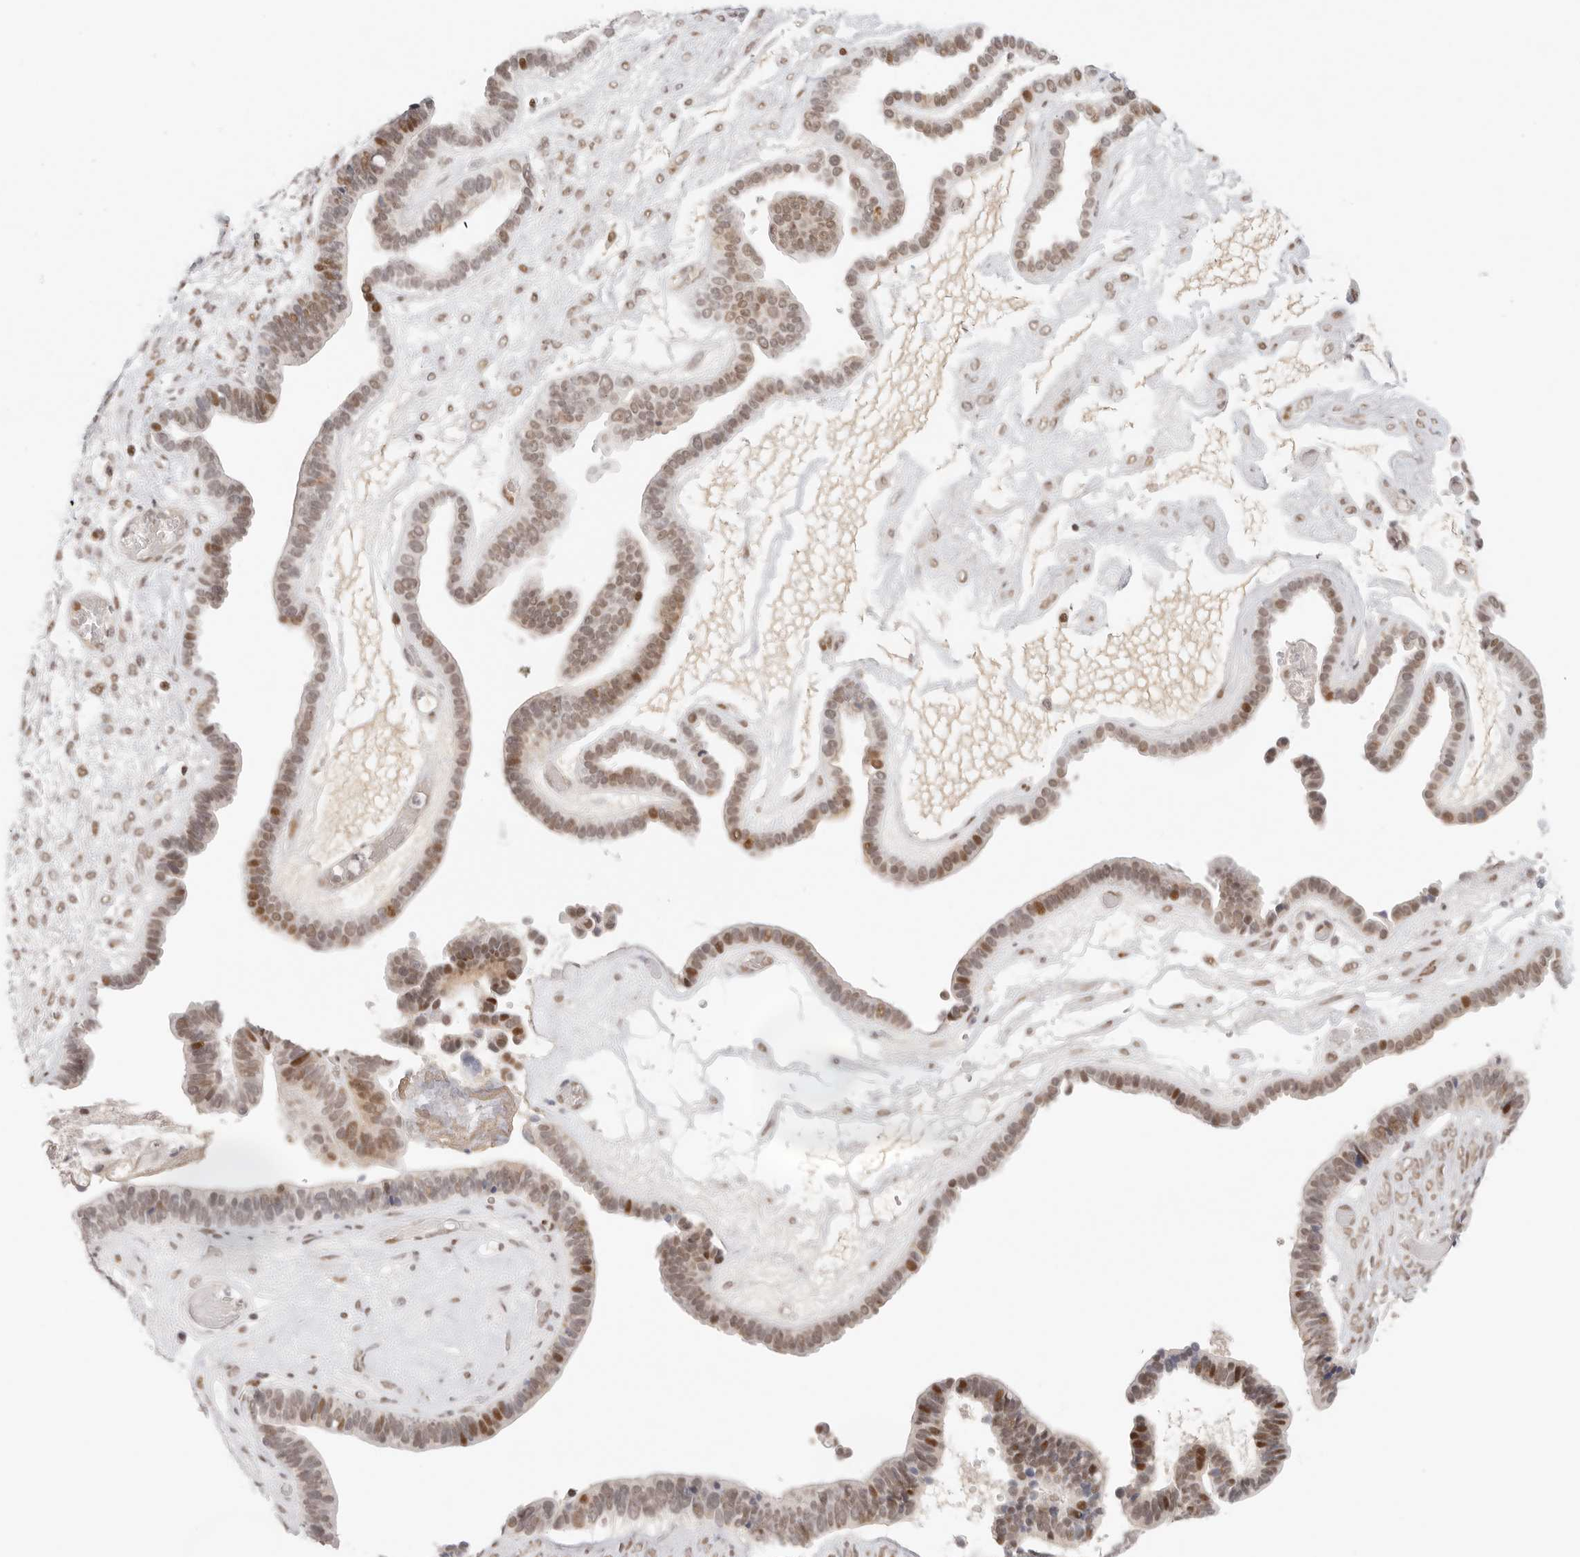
{"staining": {"intensity": "moderate", "quantity": "25%-75%", "location": "nuclear"}, "tissue": "ovarian cancer", "cell_type": "Tumor cells", "image_type": "cancer", "snomed": [{"axis": "morphology", "description": "Cystadenocarcinoma, serous, NOS"}, {"axis": "topography", "description": "Ovary"}], "caption": "DAB (3,3'-diaminobenzidine) immunohistochemical staining of ovarian serous cystadenocarcinoma reveals moderate nuclear protein expression in approximately 25%-75% of tumor cells.", "gene": "HOXC5", "patient": {"sex": "female", "age": 56}}